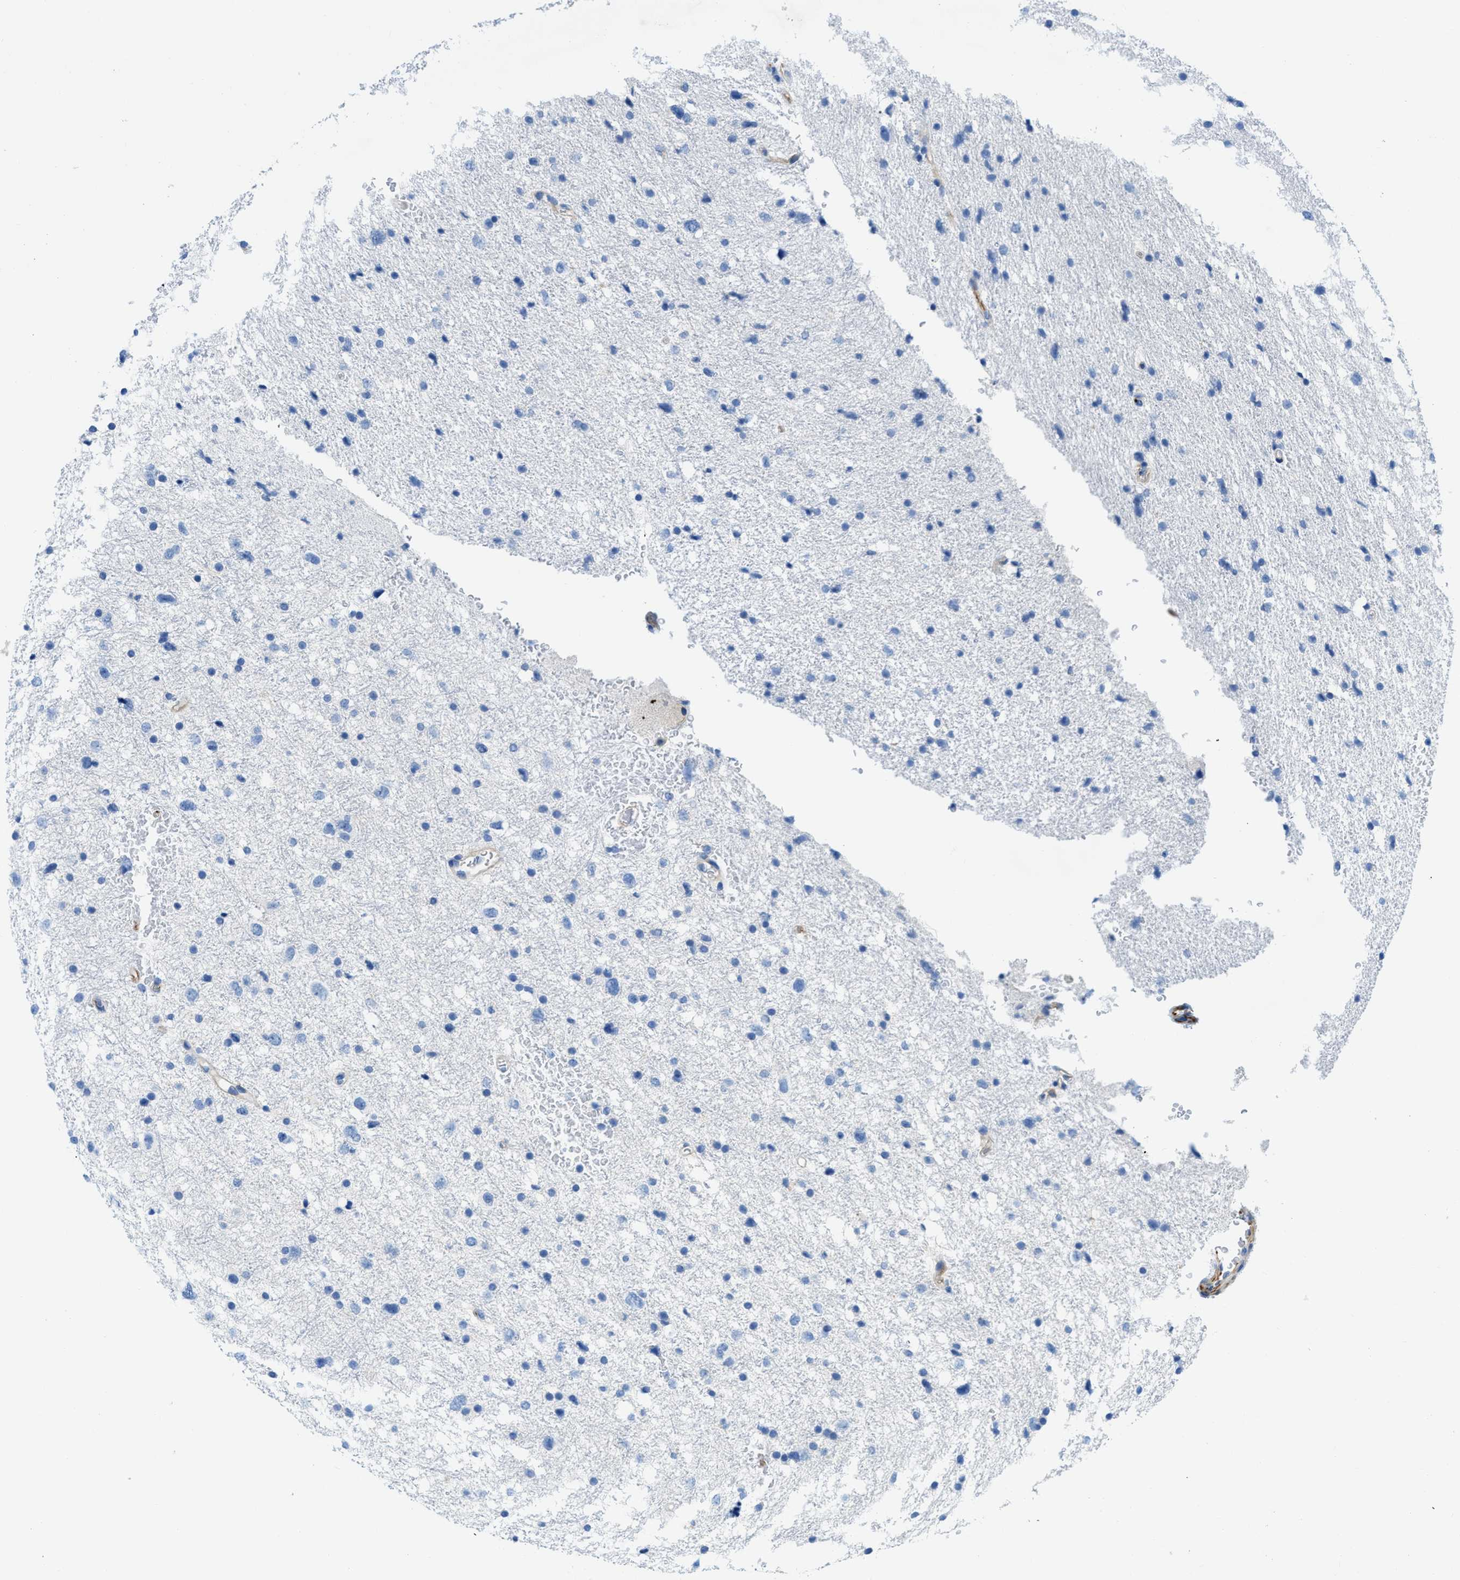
{"staining": {"intensity": "negative", "quantity": "none", "location": "none"}, "tissue": "glioma", "cell_type": "Tumor cells", "image_type": "cancer", "snomed": [{"axis": "morphology", "description": "Glioma, malignant, Low grade"}, {"axis": "topography", "description": "Brain"}], "caption": "Immunohistochemistry (IHC) of glioma exhibits no staining in tumor cells.", "gene": "XCR1", "patient": {"sex": "female", "age": 37}}